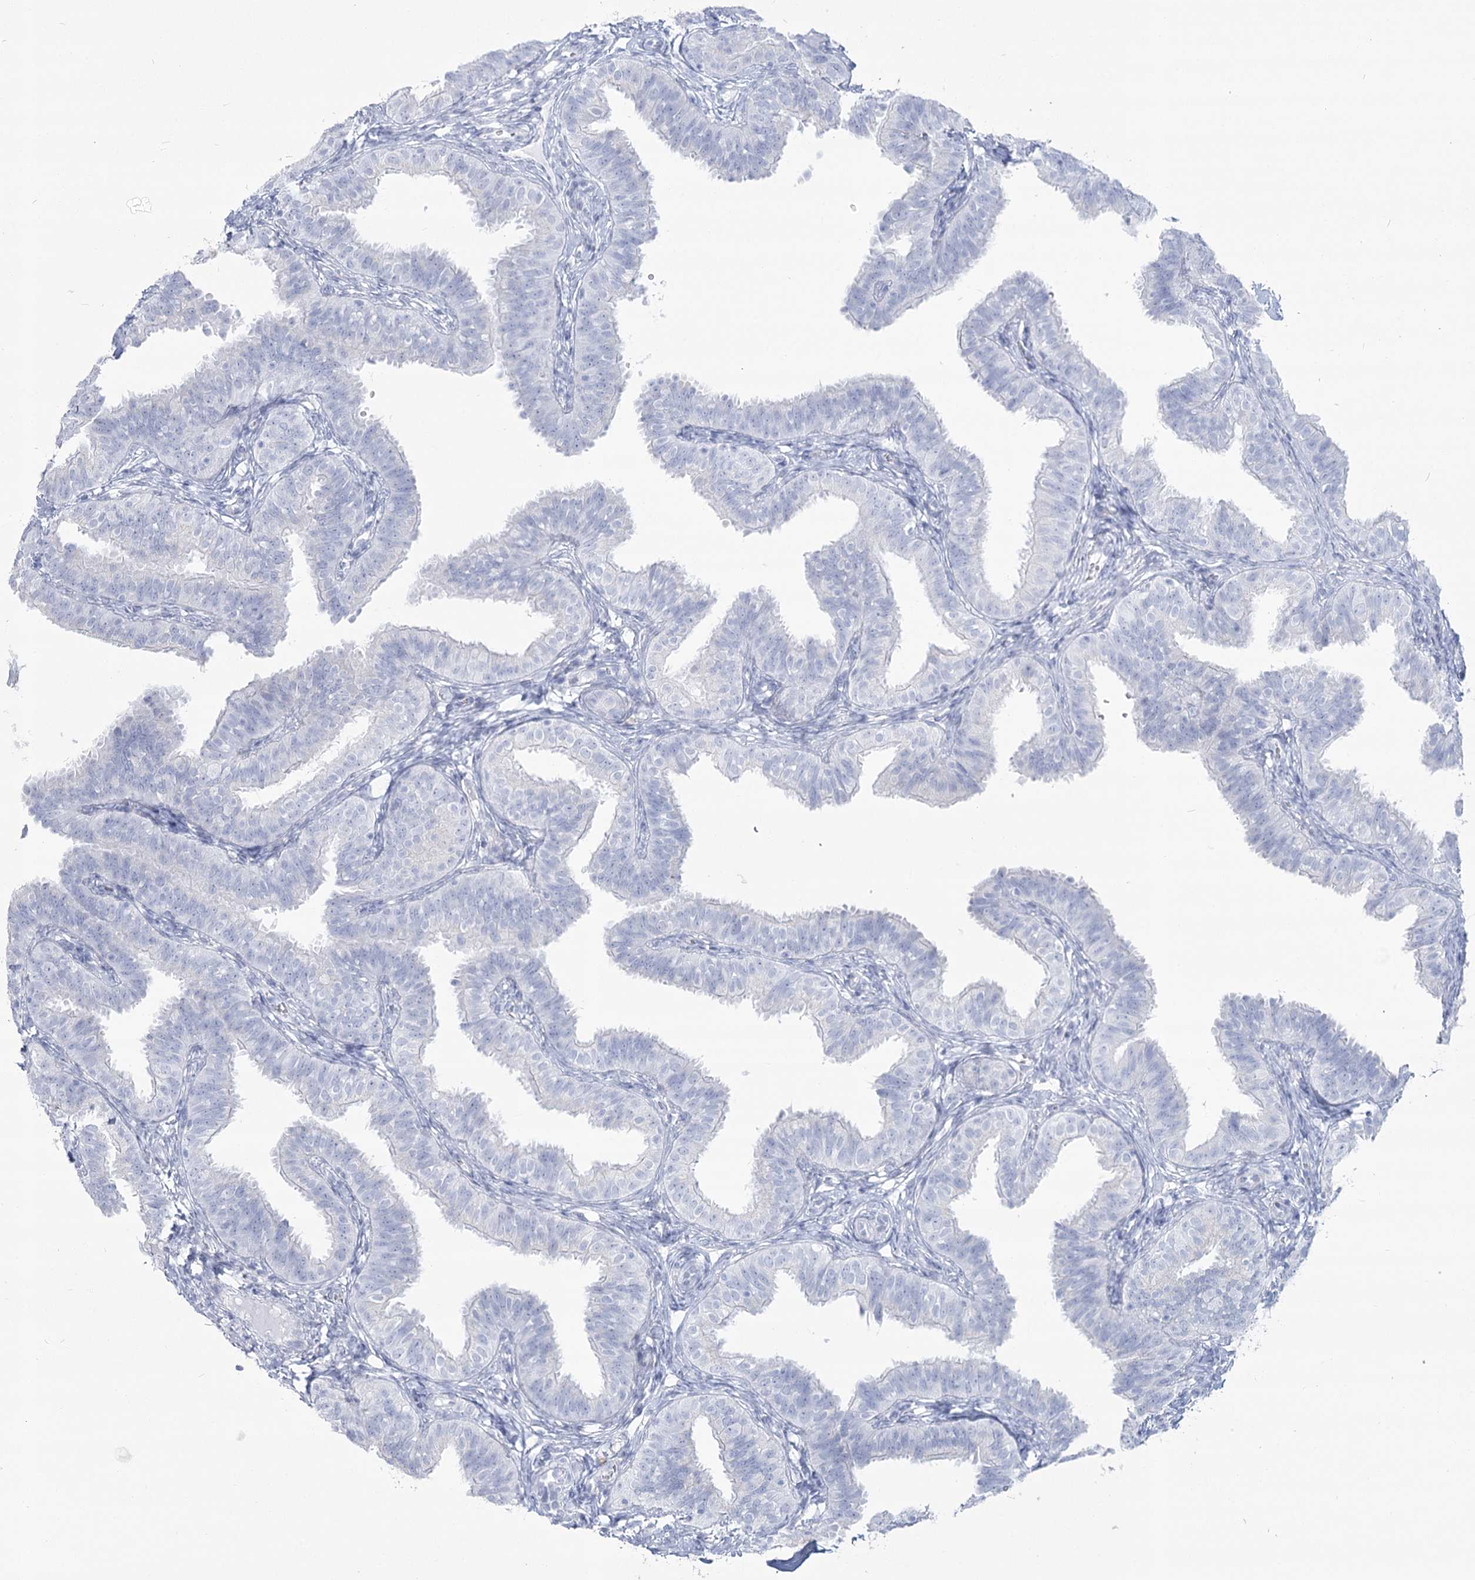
{"staining": {"intensity": "negative", "quantity": "none", "location": "none"}, "tissue": "fallopian tube", "cell_type": "Glandular cells", "image_type": "normal", "snomed": [{"axis": "morphology", "description": "Normal tissue, NOS"}, {"axis": "topography", "description": "Fallopian tube"}], "caption": "Glandular cells are negative for brown protein staining in unremarkable fallopian tube. (Brightfield microscopy of DAB immunohistochemistry at high magnification).", "gene": "ZNF843", "patient": {"sex": "female", "age": 35}}